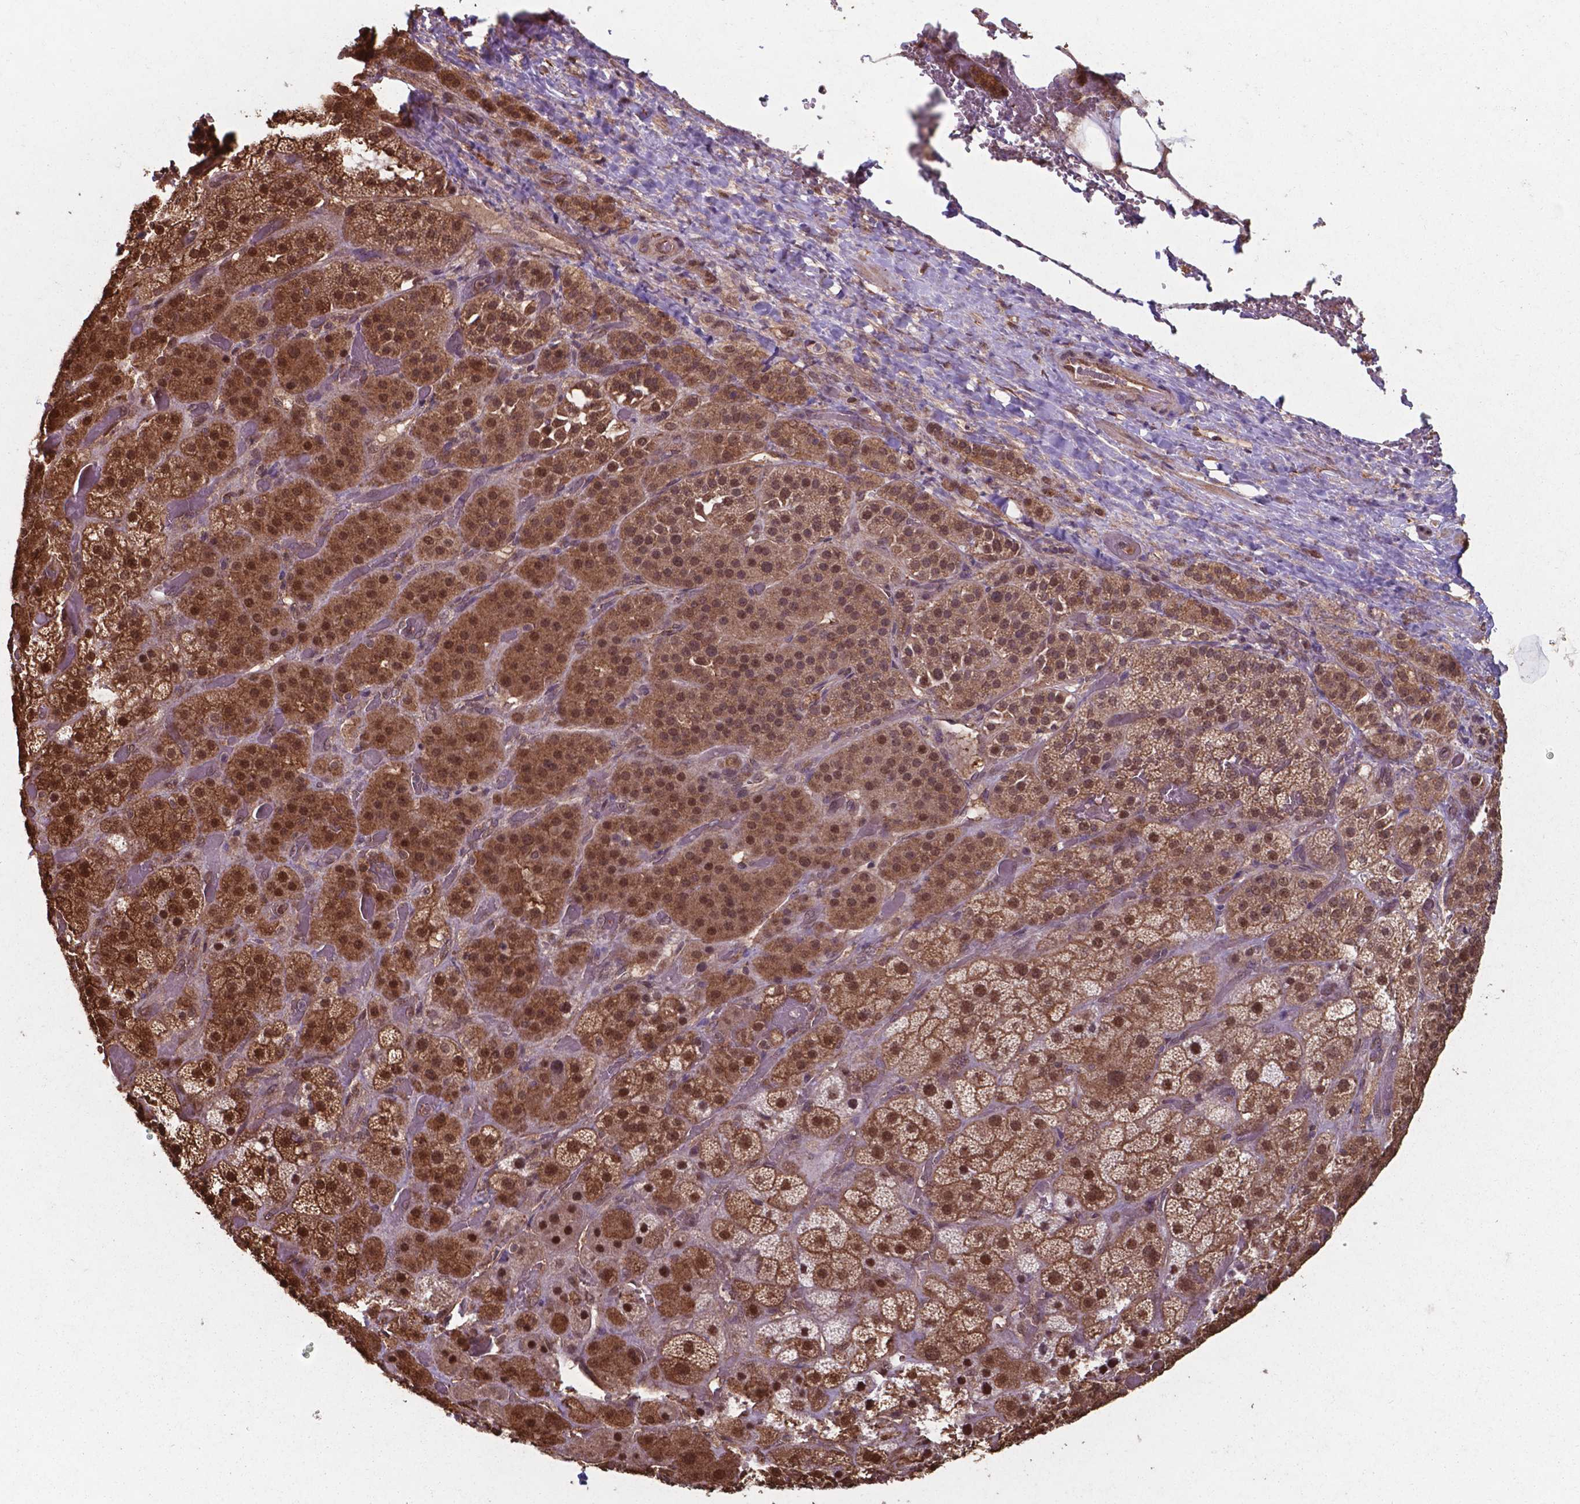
{"staining": {"intensity": "moderate", "quantity": ">75%", "location": "cytoplasmic/membranous,nuclear"}, "tissue": "adrenal gland", "cell_type": "Glandular cells", "image_type": "normal", "snomed": [{"axis": "morphology", "description": "Normal tissue, NOS"}, {"axis": "topography", "description": "Adrenal gland"}], "caption": "This image reveals immunohistochemistry staining of normal human adrenal gland, with medium moderate cytoplasmic/membranous,nuclear positivity in approximately >75% of glandular cells.", "gene": "CHP2", "patient": {"sex": "male", "age": 57}}